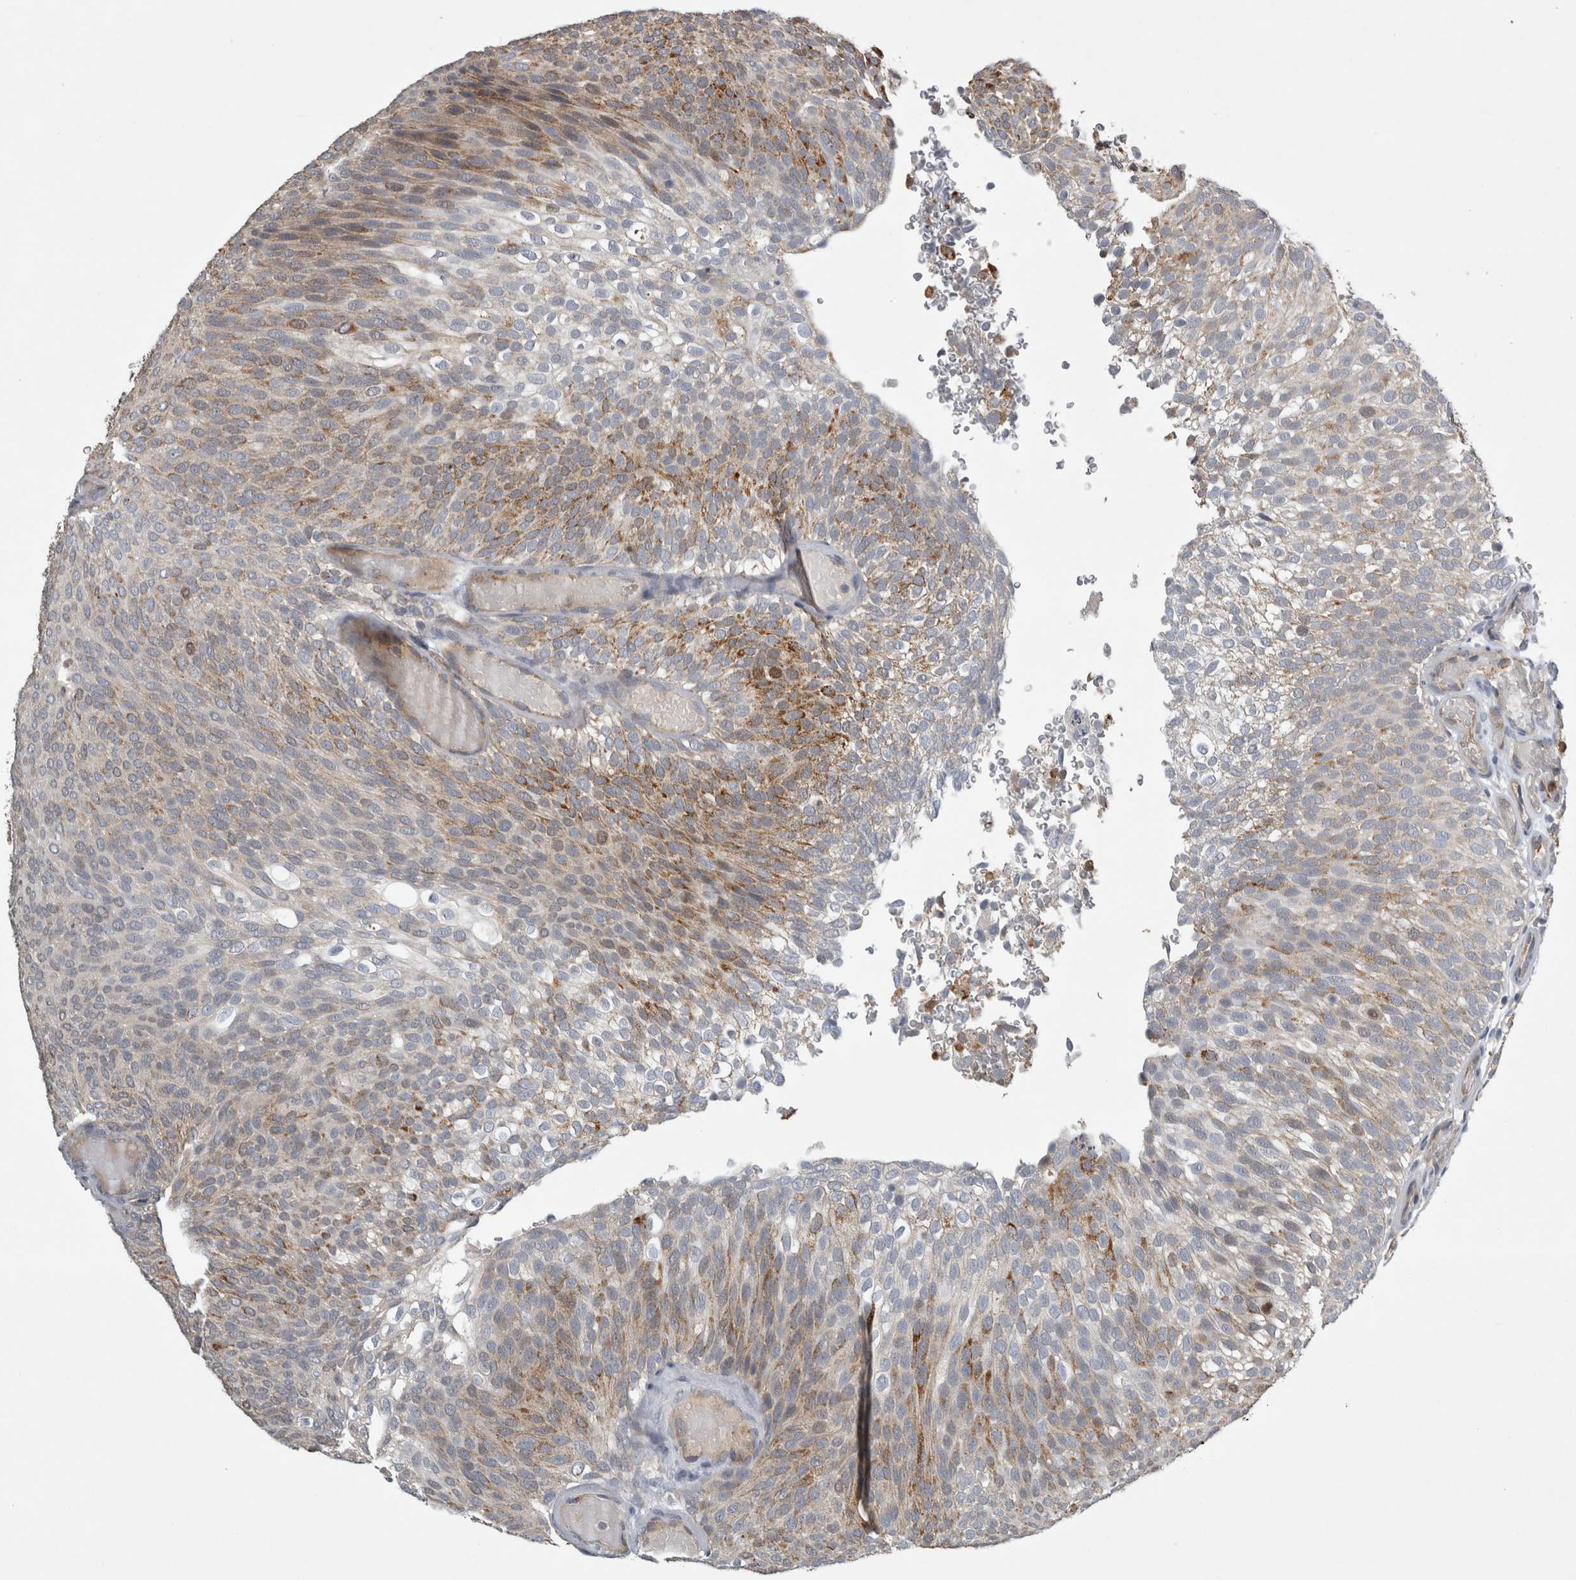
{"staining": {"intensity": "moderate", "quantity": "25%-75%", "location": "cytoplasmic/membranous"}, "tissue": "urothelial cancer", "cell_type": "Tumor cells", "image_type": "cancer", "snomed": [{"axis": "morphology", "description": "Urothelial carcinoma, Low grade"}, {"axis": "topography", "description": "Urinary bladder"}], "caption": "The photomicrograph displays immunohistochemical staining of urothelial cancer. There is moderate cytoplasmic/membranous expression is identified in approximately 25%-75% of tumor cells.", "gene": "TRMT61B", "patient": {"sex": "male", "age": 78}}